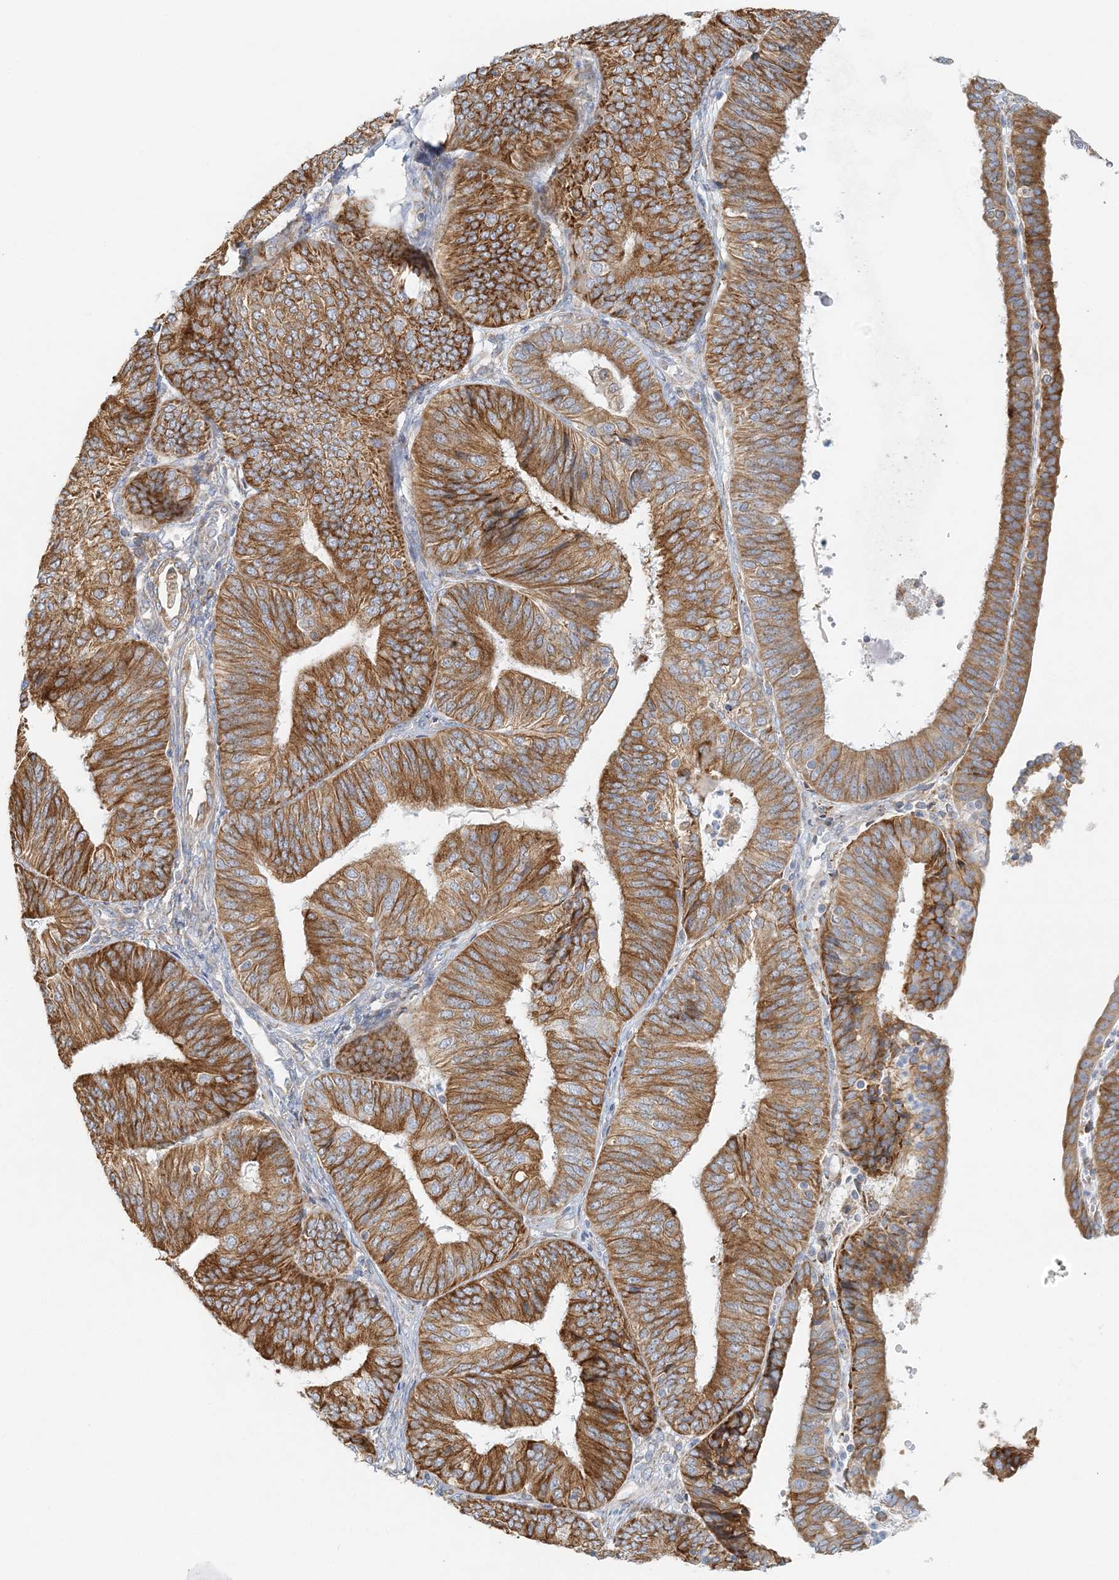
{"staining": {"intensity": "strong", "quantity": ">75%", "location": "cytoplasmic/membranous"}, "tissue": "endometrial cancer", "cell_type": "Tumor cells", "image_type": "cancer", "snomed": [{"axis": "morphology", "description": "Adenocarcinoma, NOS"}, {"axis": "topography", "description": "Endometrium"}], "caption": "Brown immunohistochemical staining in adenocarcinoma (endometrial) exhibits strong cytoplasmic/membranous positivity in approximately >75% of tumor cells.", "gene": "STK11IP", "patient": {"sex": "female", "age": 58}}